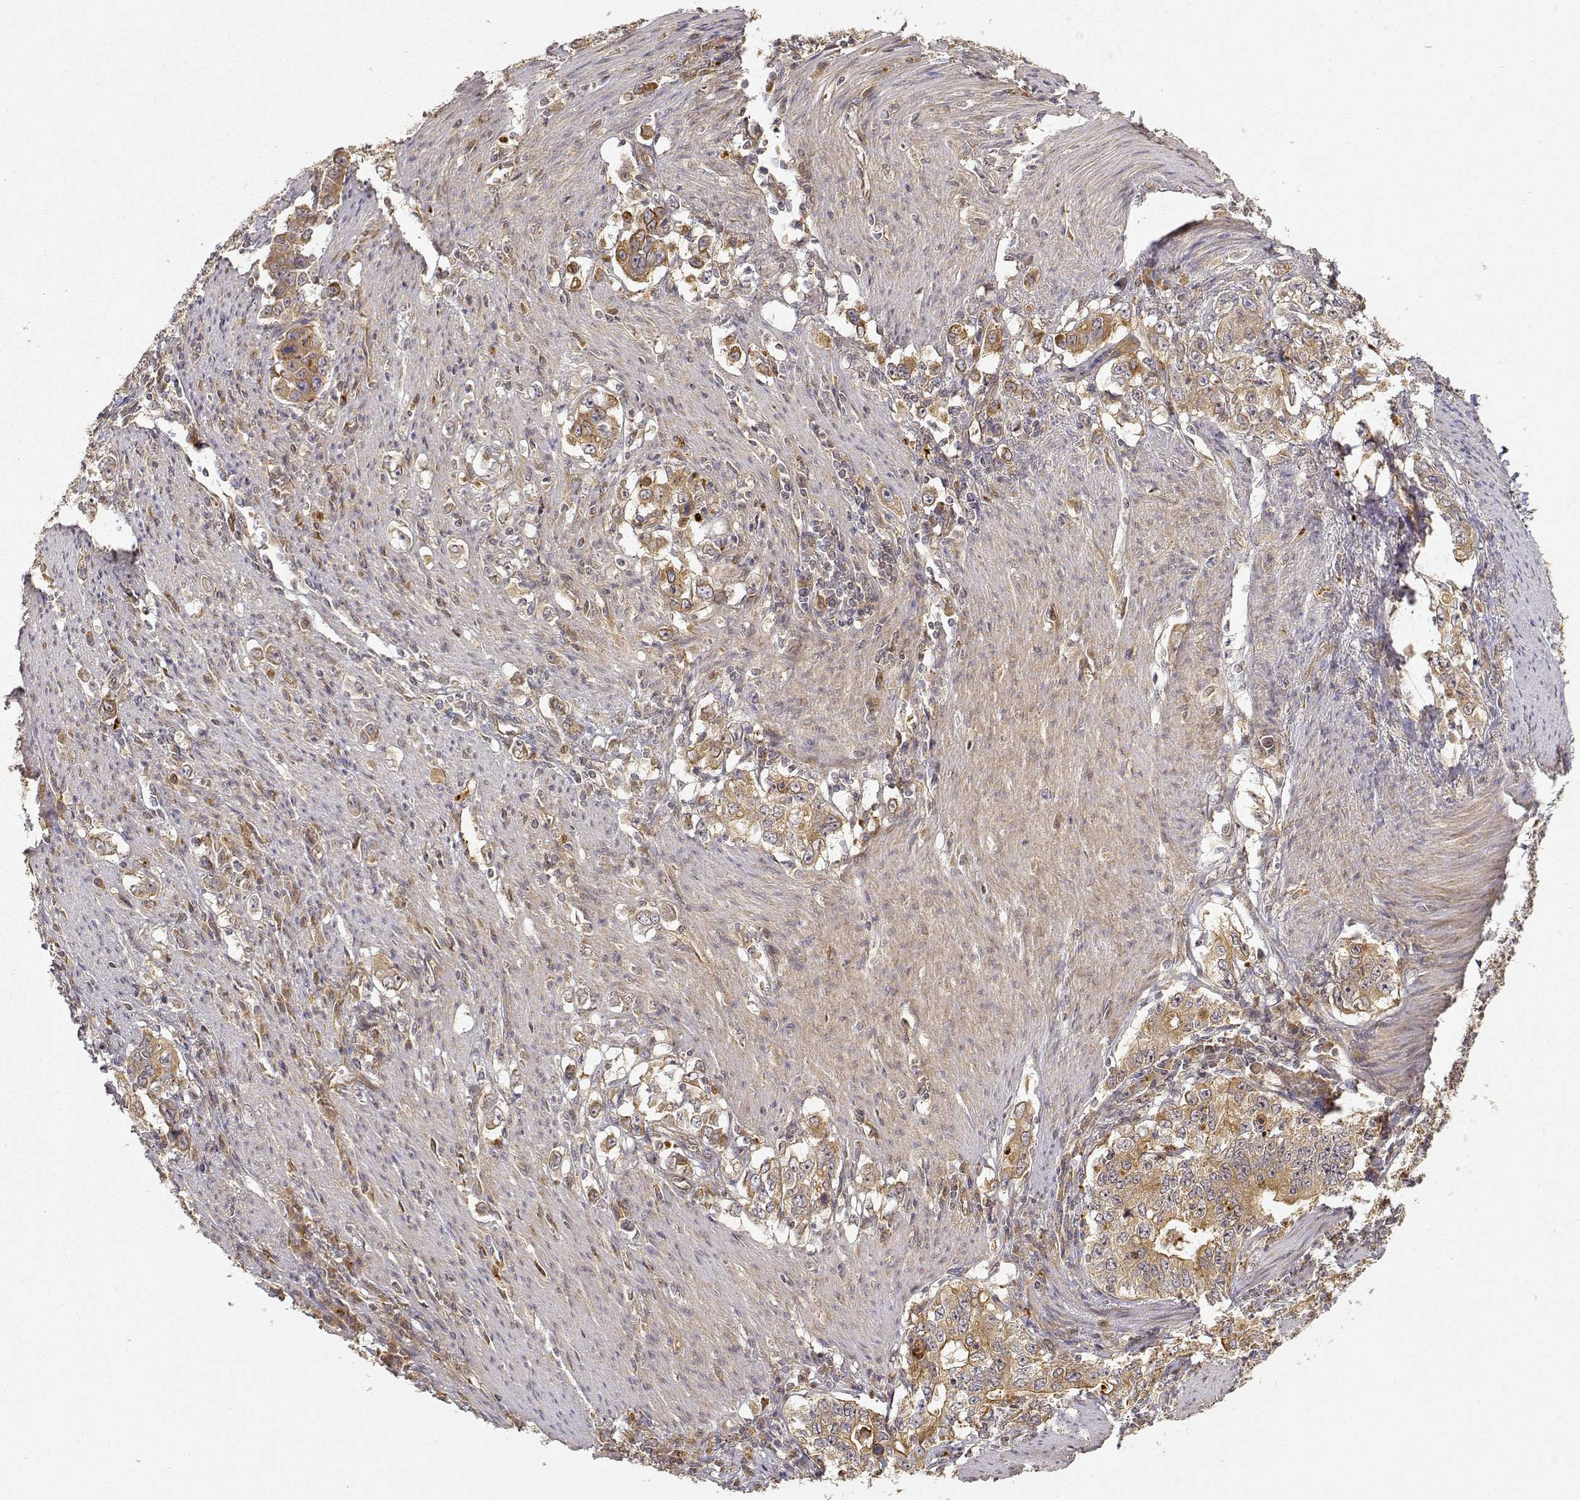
{"staining": {"intensity": "moderate", "quantity": ">75%", "location": "cytoplasmic/membranous"}, "tissue": "stomach cancer", "cell_type": "Tumor cells", "image_type": "cancer", "snomed": [{"axis": "morphology", "description": "Adenocarcinoma, NOS"}, {"axis": "topography", "description": "Stomach, lower"}], "caption": "Stomach cancer (adenocarcinoma) tissue shows moderate cytoplasmic/membranous expression in approximately >75% of tumor cells, visualized by immunohistochemistry.", "gene": "CDK5RAP2", "patient": {"sex": "female", "age": 72}}